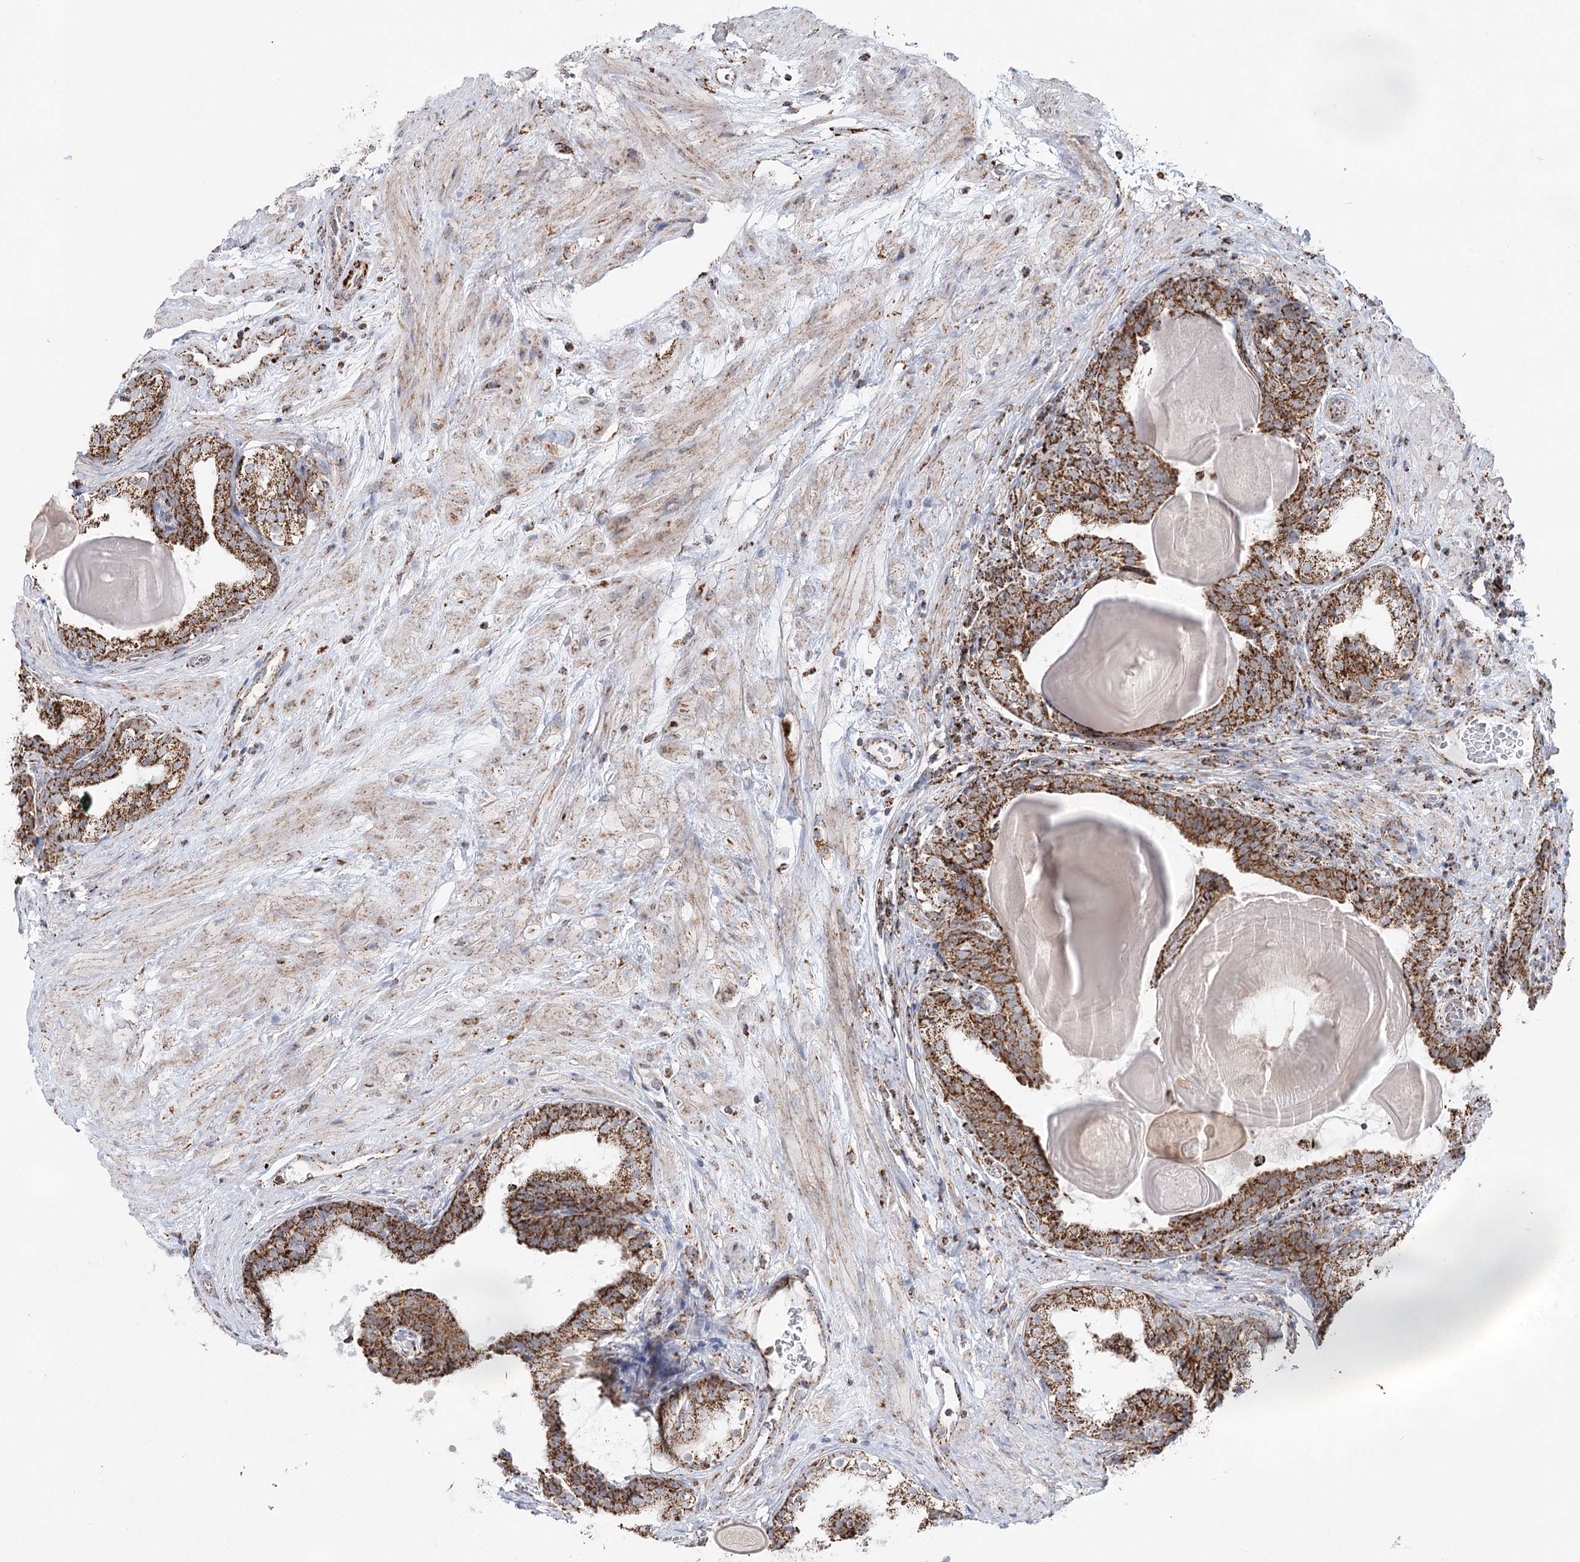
{"staining": {"intensity": "strong", "quantity": ">75%", "location": "cytoplasmic/membranous"}, "tissue": "prostate cancer", "cell_type": "Tumor cells", "image_type": "cancer", "snomed": [{"axis": "morphology", "description": "Adenocarcinoma, High grade"}, {"axis": "topography", "description": "Prostate"}], "caption": "An IHC micrograph of tumor tissue is shown. Protein staining in brown shows strong cytoplasmic/membranous positivity in prostate cancer (high-grade adenocarcinoma) within tumor cells.", "gene": "CWF19L1", "patient": {"sex": "male", "age": 56}}